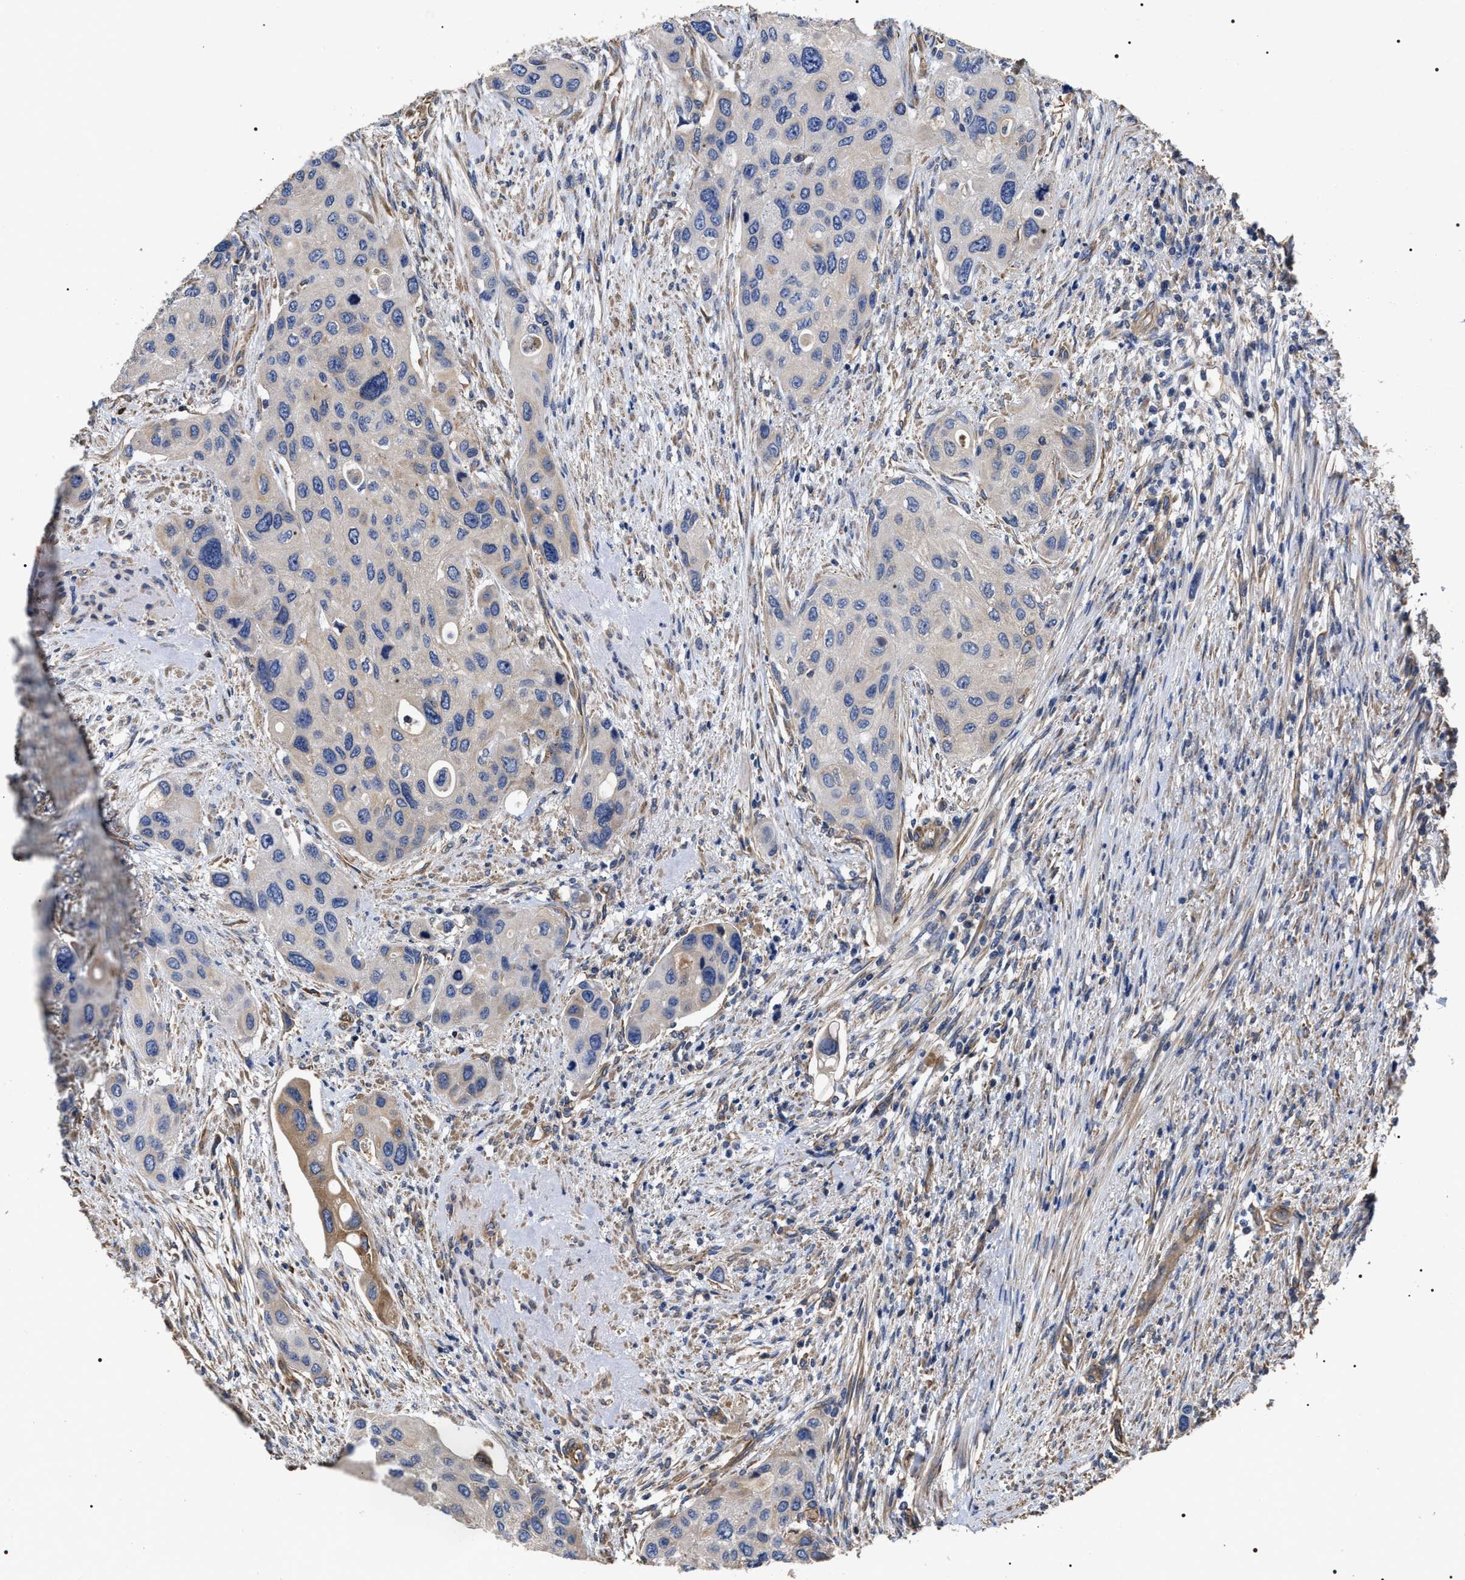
{"staining": {"intensity": "negative", "quantity": "none", "location": "none"}, "tissue": "urothelial cancer", "cell_type": "Tumor cells", "image_type": "cancer", "snomed": [{"axis": "morphology", "description": "Urothelial carcinoma, High grade"}, {"axis": "topography", "description": "Urinary bladder"}], "caption": "An image of human urothelial cancer is negative for staining in tumor cells.", "gene": "TSPAN33", "patient": {"sex": "female", "age": 56}}